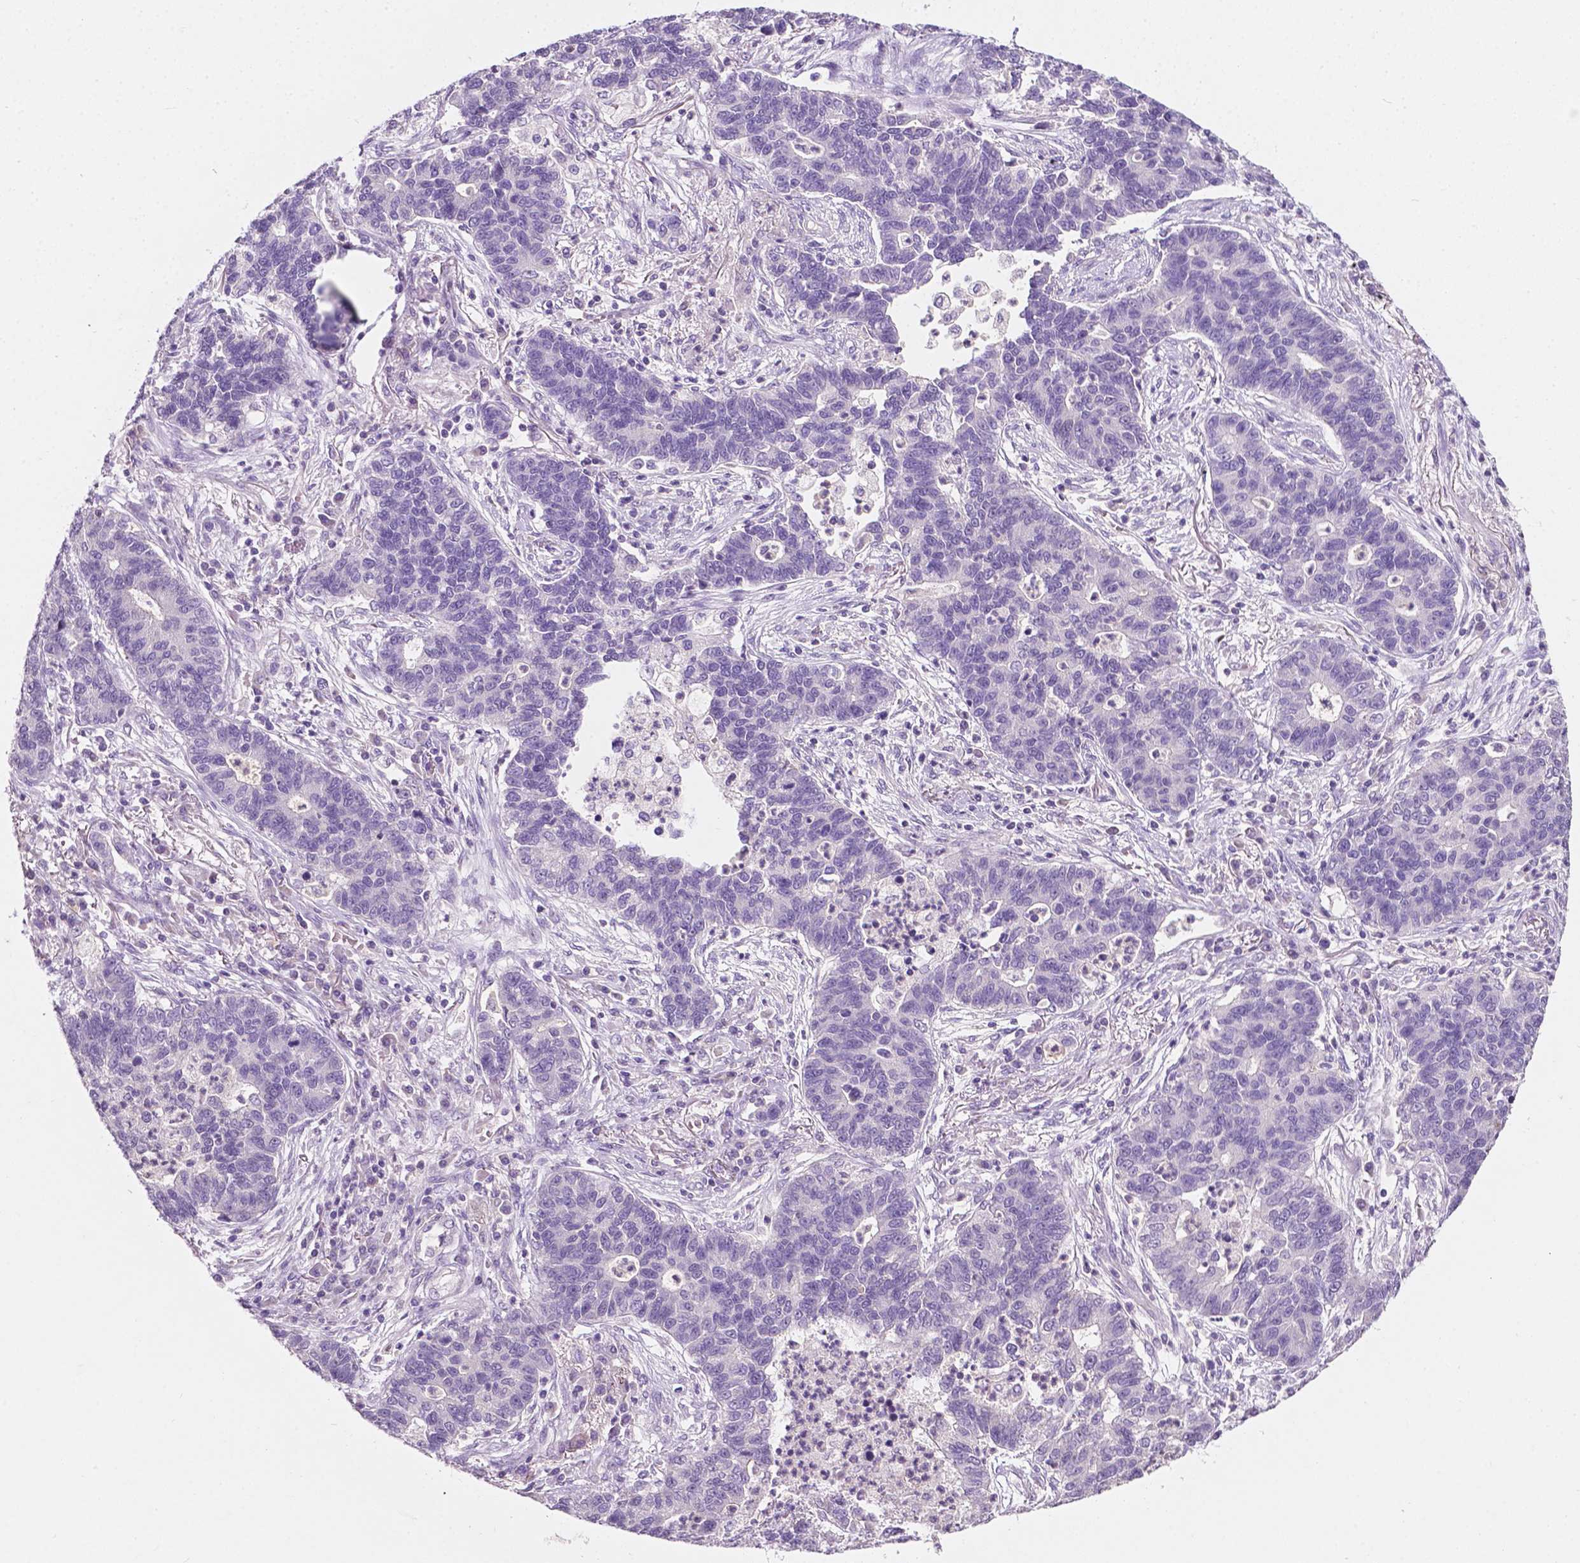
{"staining": {"intensity": "negative", "quantity": "none", "location": "none"}, "tissue": "lung cancer", "cell_type": "Tumor cells", "image_type": "cancer", "snomed": [{"axis": "morphology", "description": "Adenocarcinoma, NOS"}, {"axis": "topography", "description": "Lung"}], "caption": "Immunohistochemical staining of adenocarcinoma (lung) exhibits no significant expression in tumor cells.", "gene": "EGFR", "patient": {"sex": "female", "age": 57}}